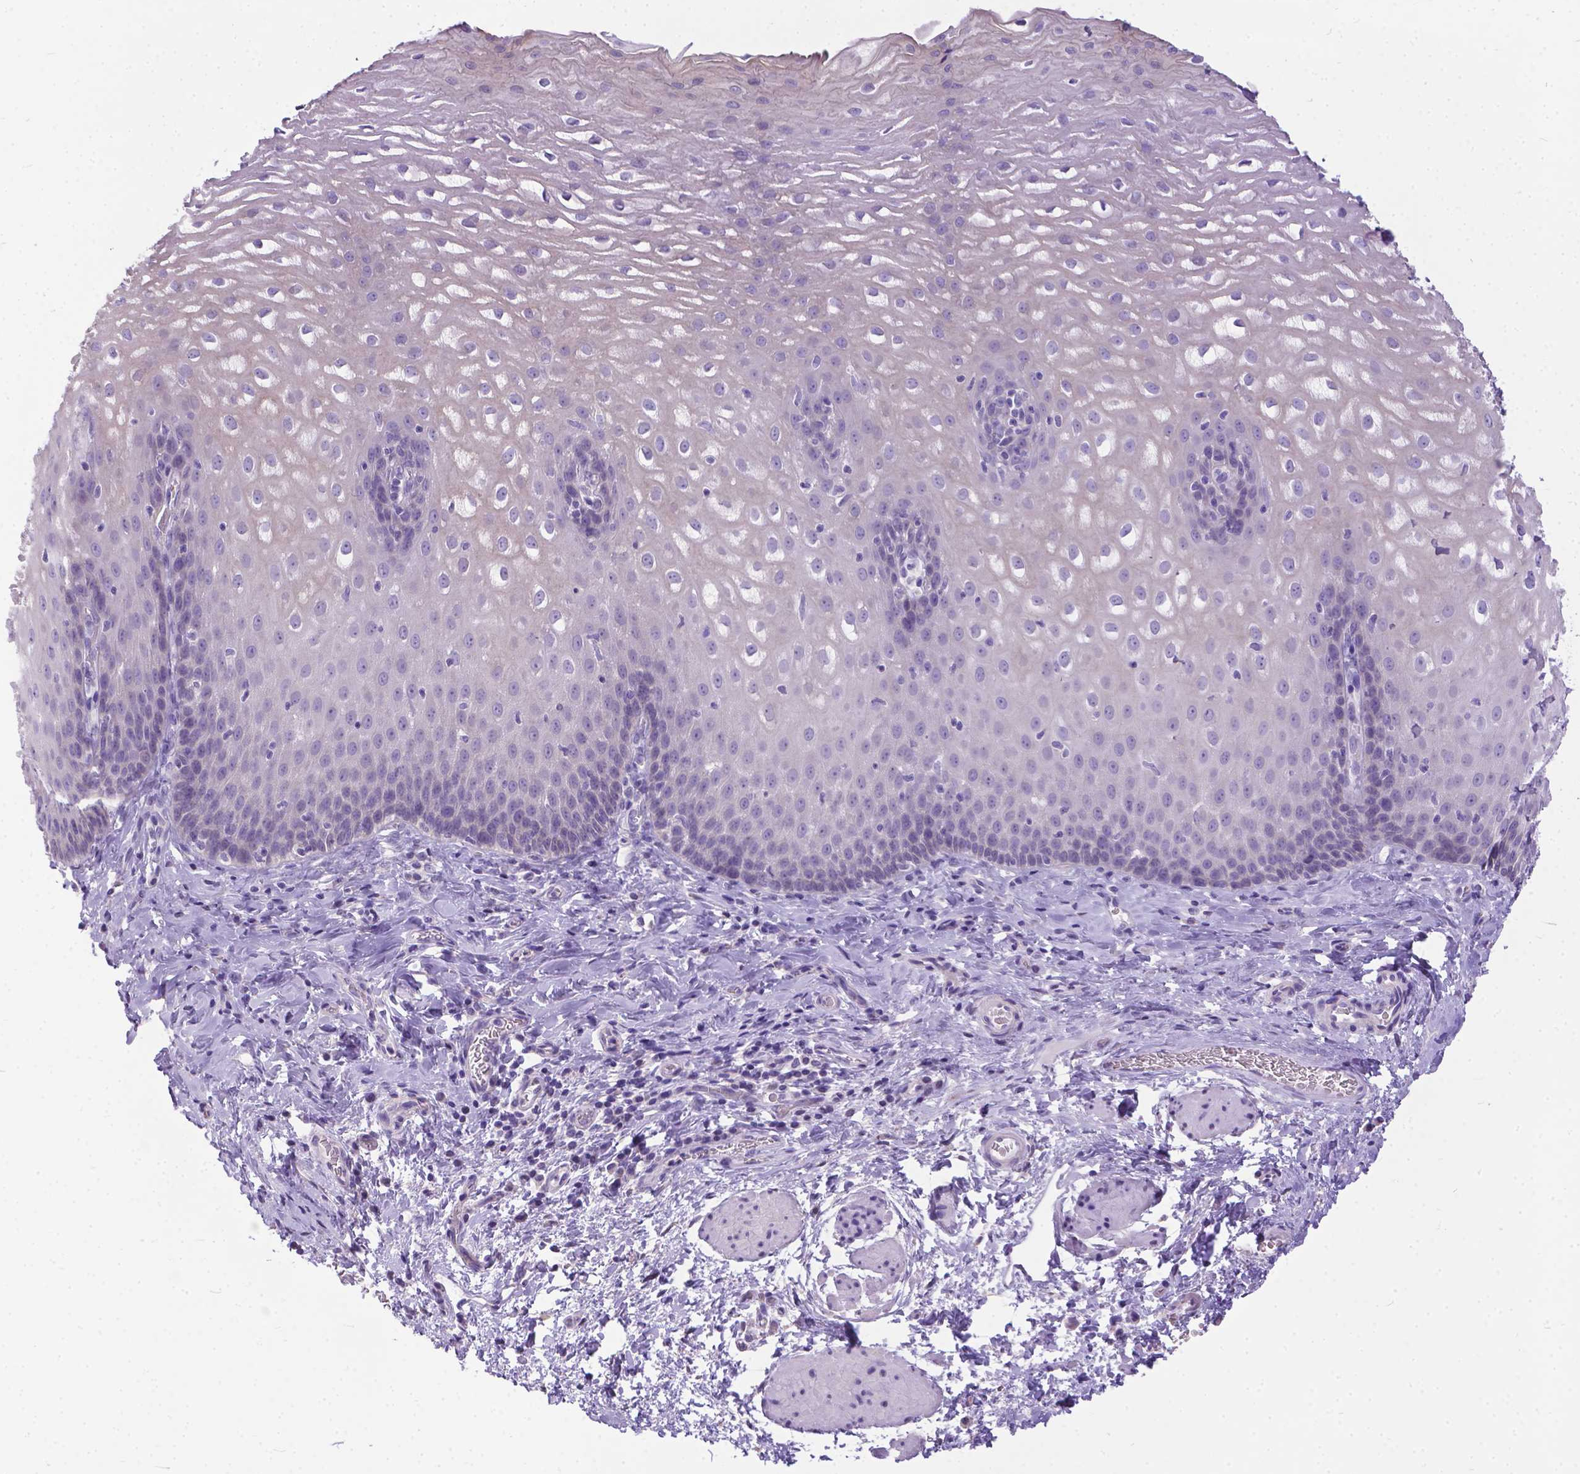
{"staining": {"intensity": "negative", "quantity": "none", "location": "none"}, "tissue": "esophagus", "cell_type": "Squamous epithelial cells", "image_type": "normal", "snomed": [{"axis": "morphology", "description": "Normal tissue, NOS"}, {"axis": "topography", "description": "Esophagus"}], "caption": "A high-resolution micrograph shows IHC staining of benign esophagus, which shows no significant expression in squamous epithelial cells. (DAB immunohistochemistry (IHC), high magnification).", "gene": "TTLL6", "patient": {"sex": "male", "age": 68}}